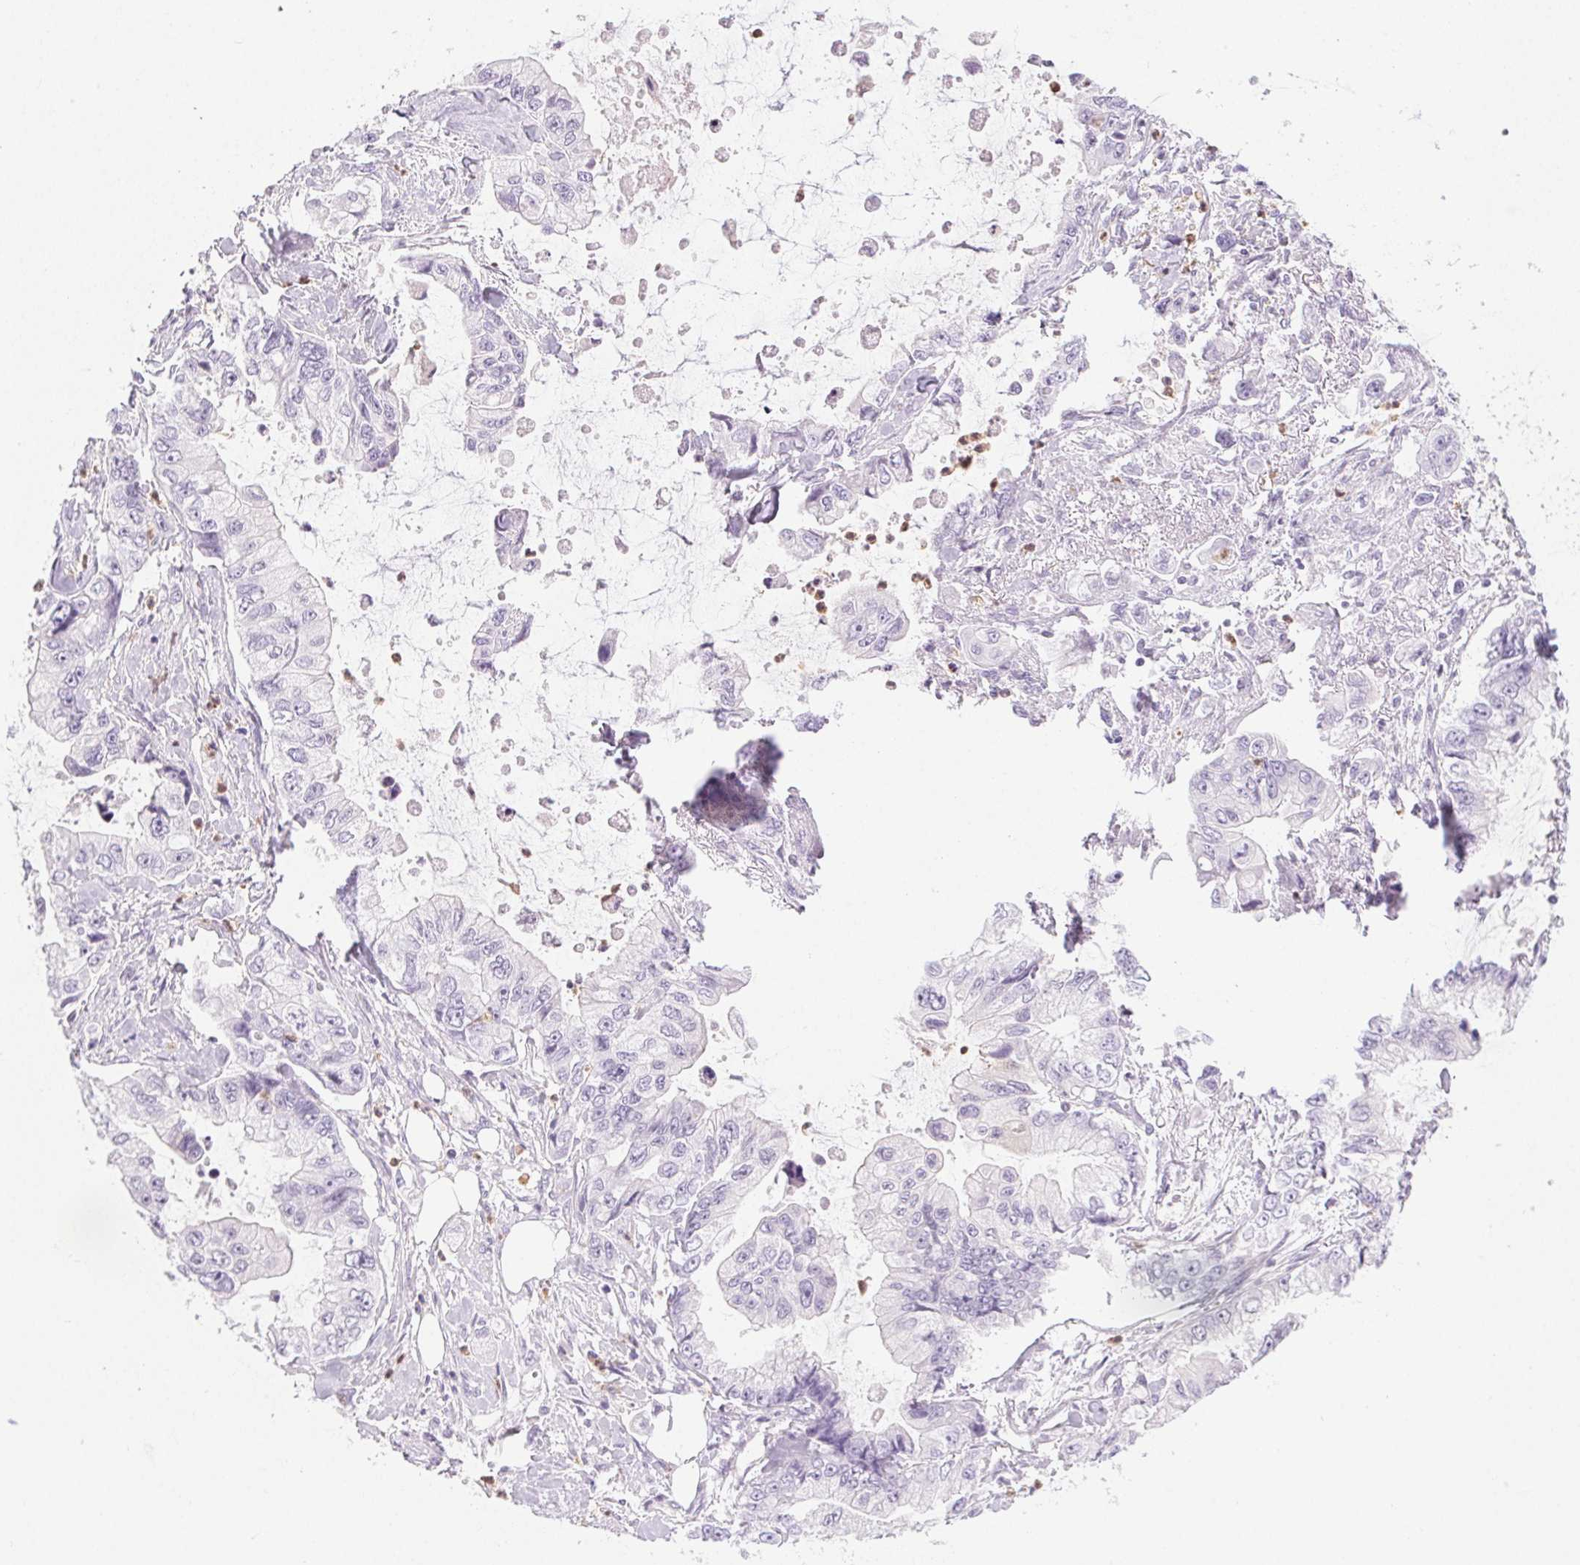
{"staining": {"intensity": "negative", "quantity": "none", "location": "none"}, "tissue": "stomach cancer", "cell_type": "Tumor cells", "image_type": "cancer", "snomed": [{"axis": "morphology", "description": "Adenocarcinoma, NOS"}, {"axis": "topography", "description": "Pancreas"}, {"axis": "topography", "description": "Stomach, upper"}, {"axis": "topography", "description": "Stomach"}], "caption": "Immunohistochemical staining of stomach cancer (adenocarcinoma) shows no significant expression in tumor cells.", "gene": "TMEM45A", "patient": {"sex": "male", "age": 77}}